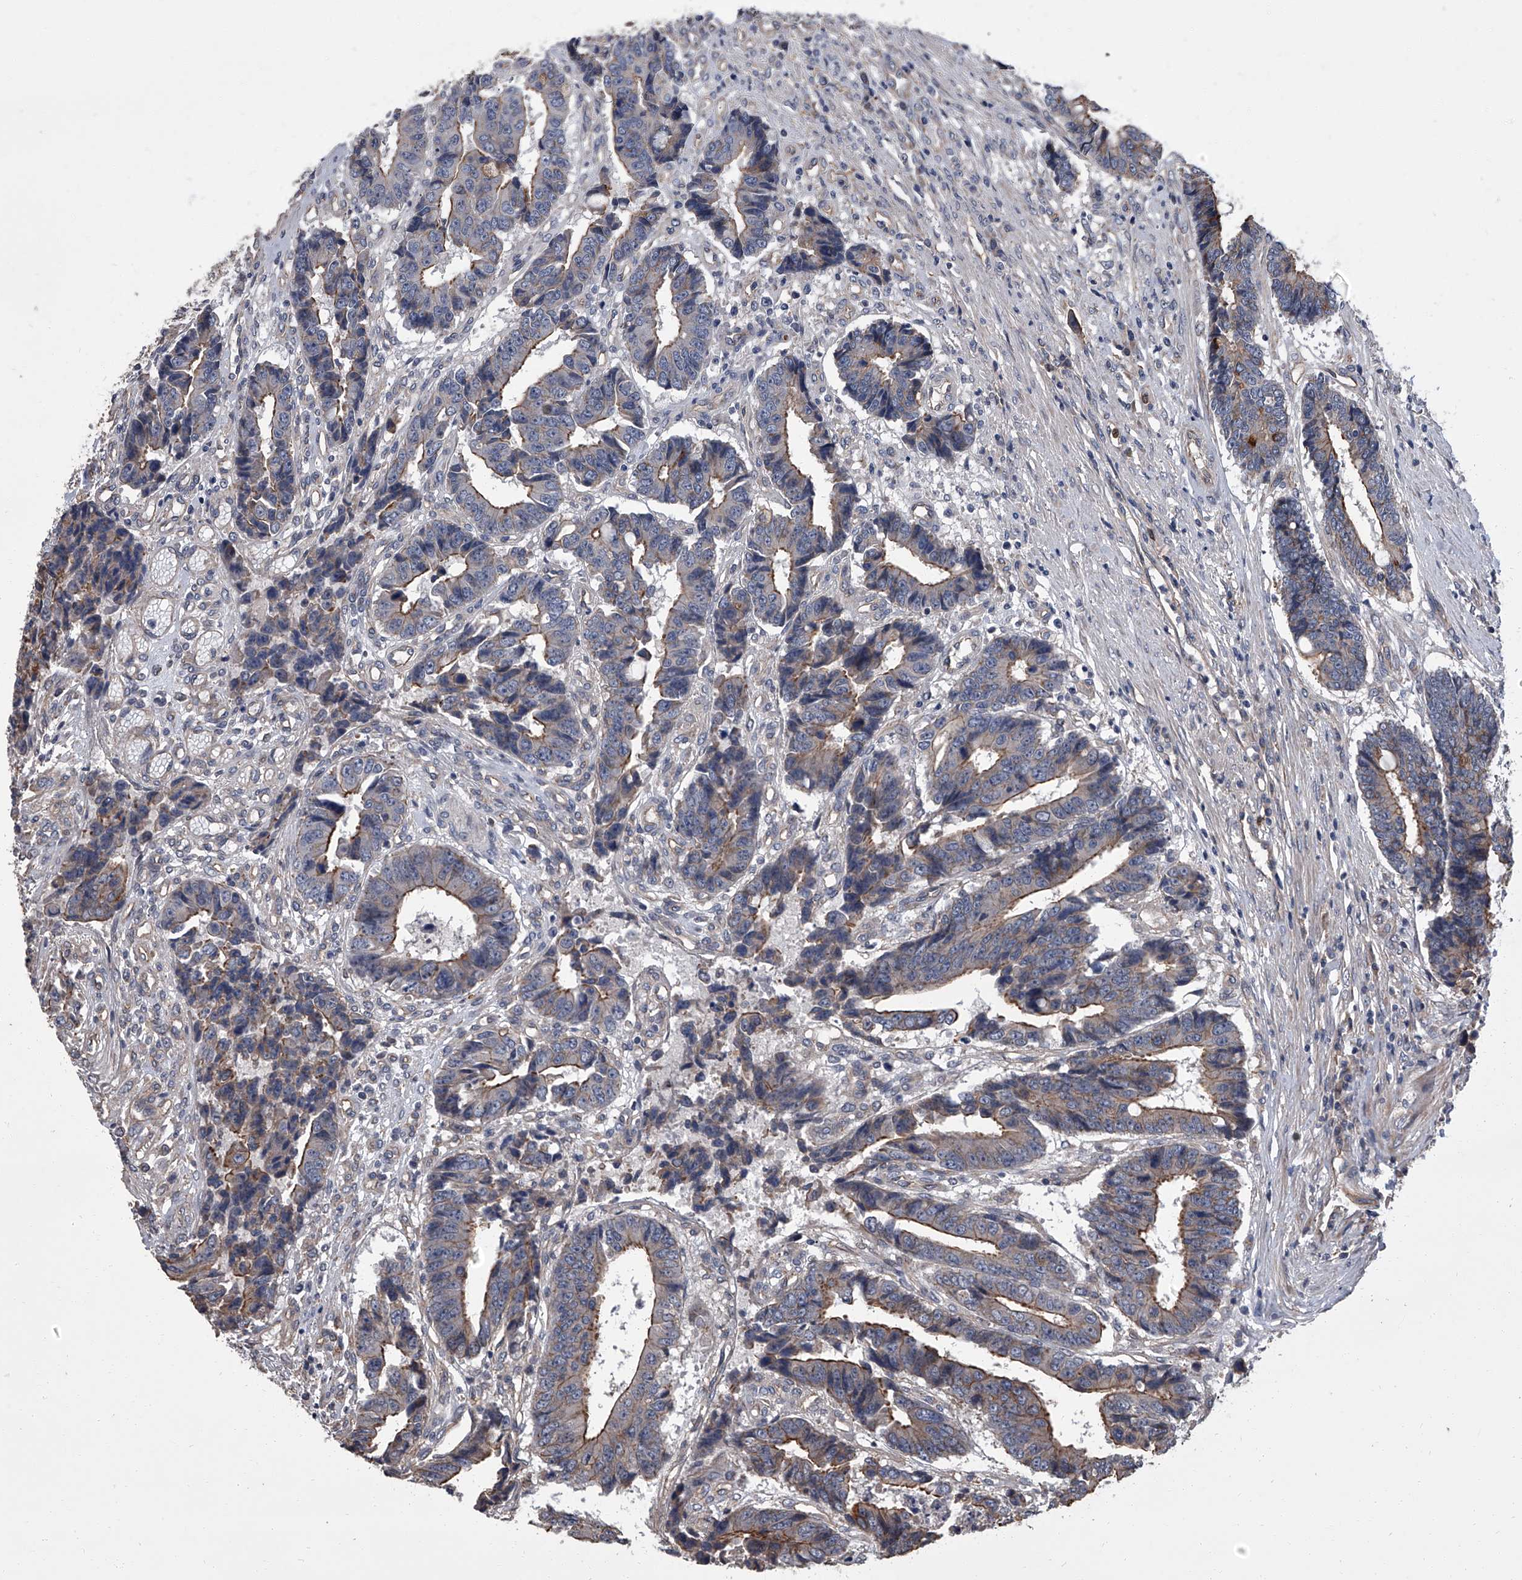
{"staining": {"intensity": "moderate", "quantity": "25%-75%", "location": "cytoplasmic/membranous"}, "tissue": "colorectal cancer", "cell_type": "Tumor cells", "image_type": "cancer", "snomed": [{"axis": "morphology", "description": "Adenocarcinoma, NOS"}, {"axis": "topography", "description": "Rectum"}], "caption": "Immunohistochemical staining of human colorectal cancer (adenocarcinoma) exhibits medium levels of moderate cytoplasmic/membranous protein expression in approximately 25%-75% of tumor cells.", "gene": "SIRT4", "patient": {"sex": "male", "age": 84}}